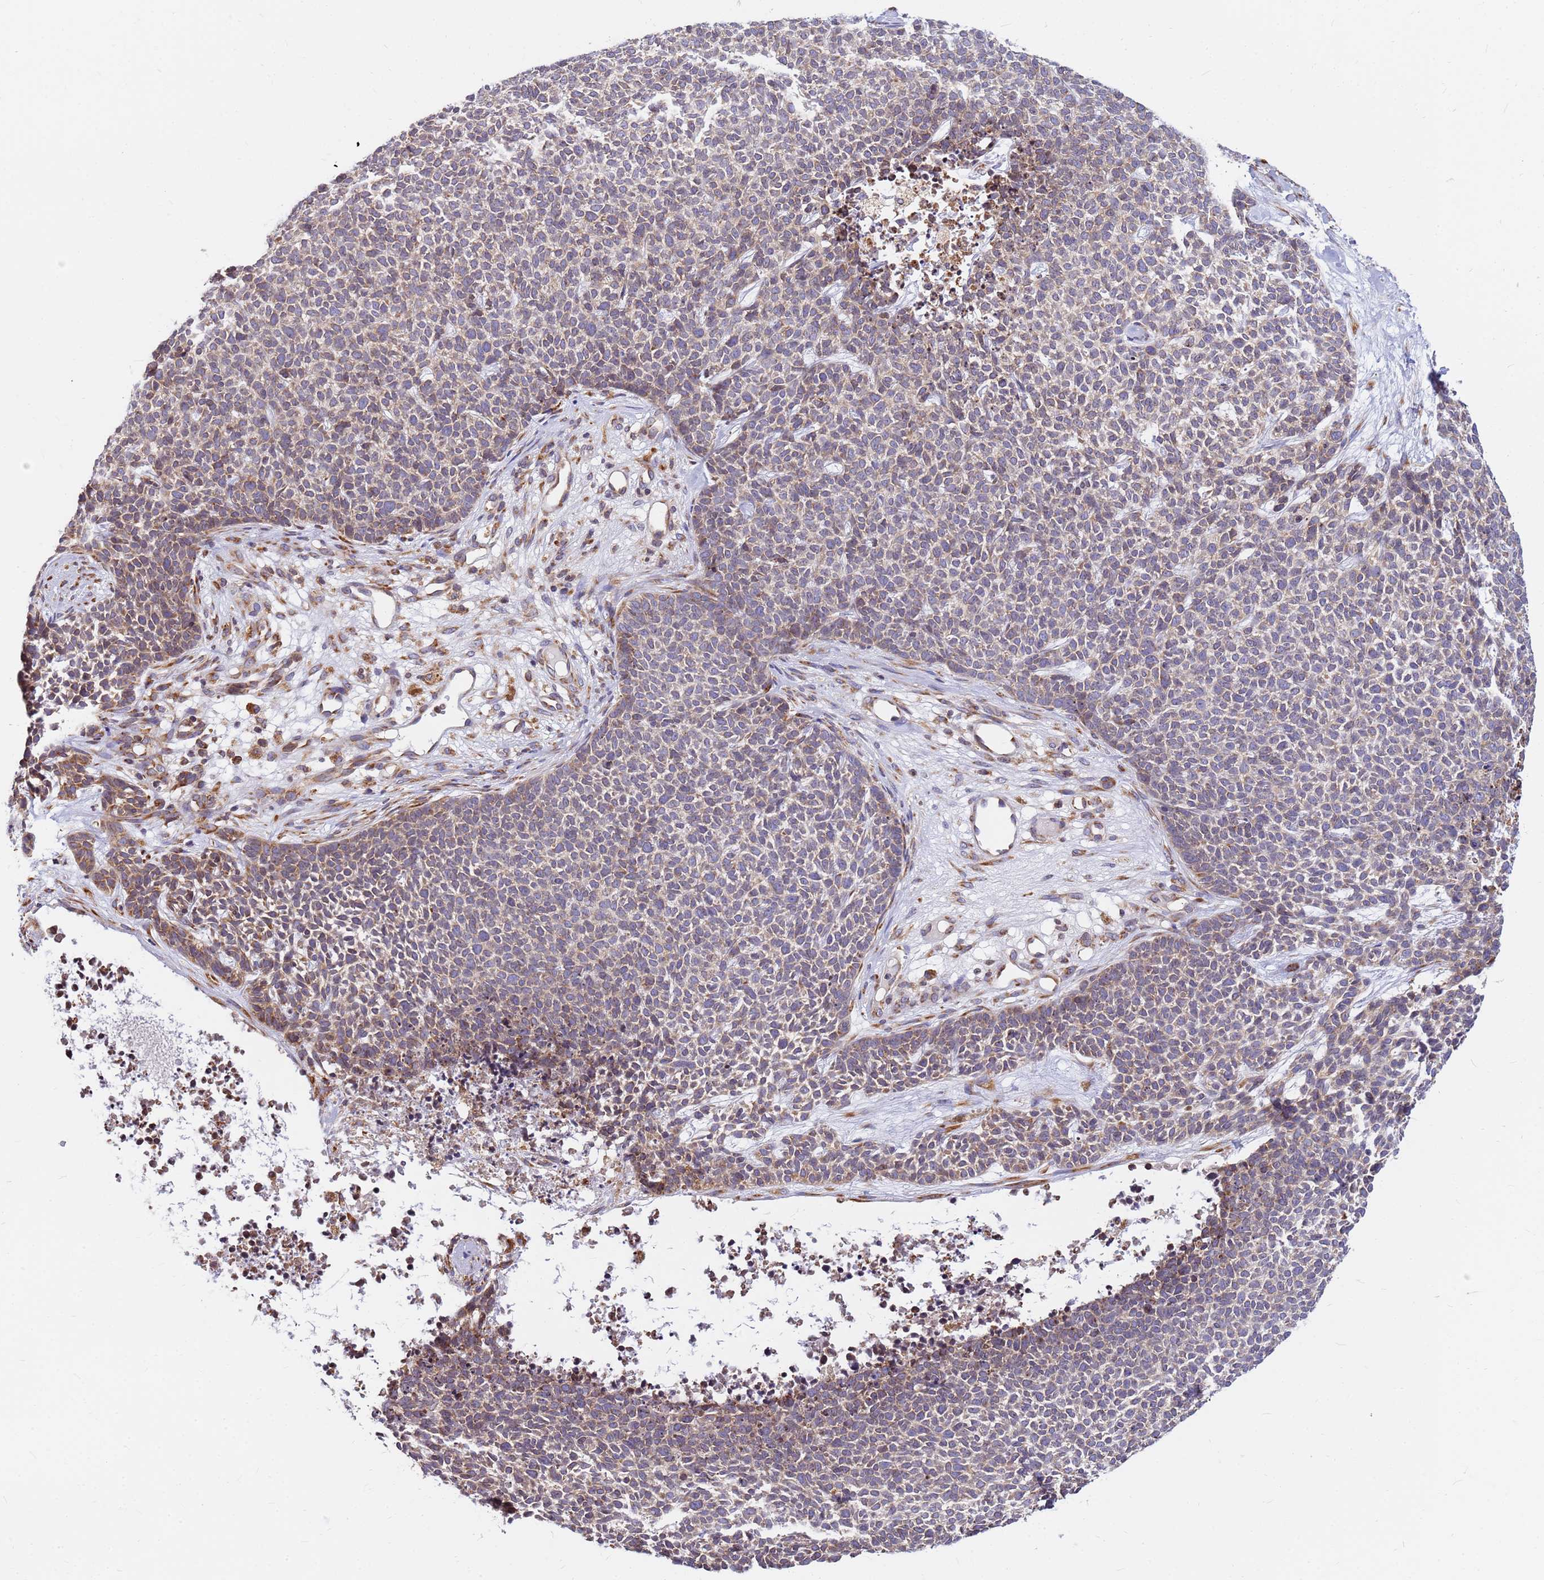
{"staining": {"intensity": "weak", "quantity": "25%-75%", "location": "cytoplasmic/membranous"}, "tissue": "skin cancer", "cell_type": "Tumor cells", "image_type": "cancer", "snomed": [{"axis": "morphology", "description": "Basal cell carcinoma"}, {"axis": "topography", "description": "Skin"}], "caption": "This image reveals skin cancer (basal cell carcinoma) stained with immunohistochemistry (IHC) to label a protein in brown. The cytoplasmic/membranous of tumor cells show weak positivity for the protein. Nuclei are counter-stained blue.", "gene": "SSR4", "patient": {"sex": "female", "age": 84}}